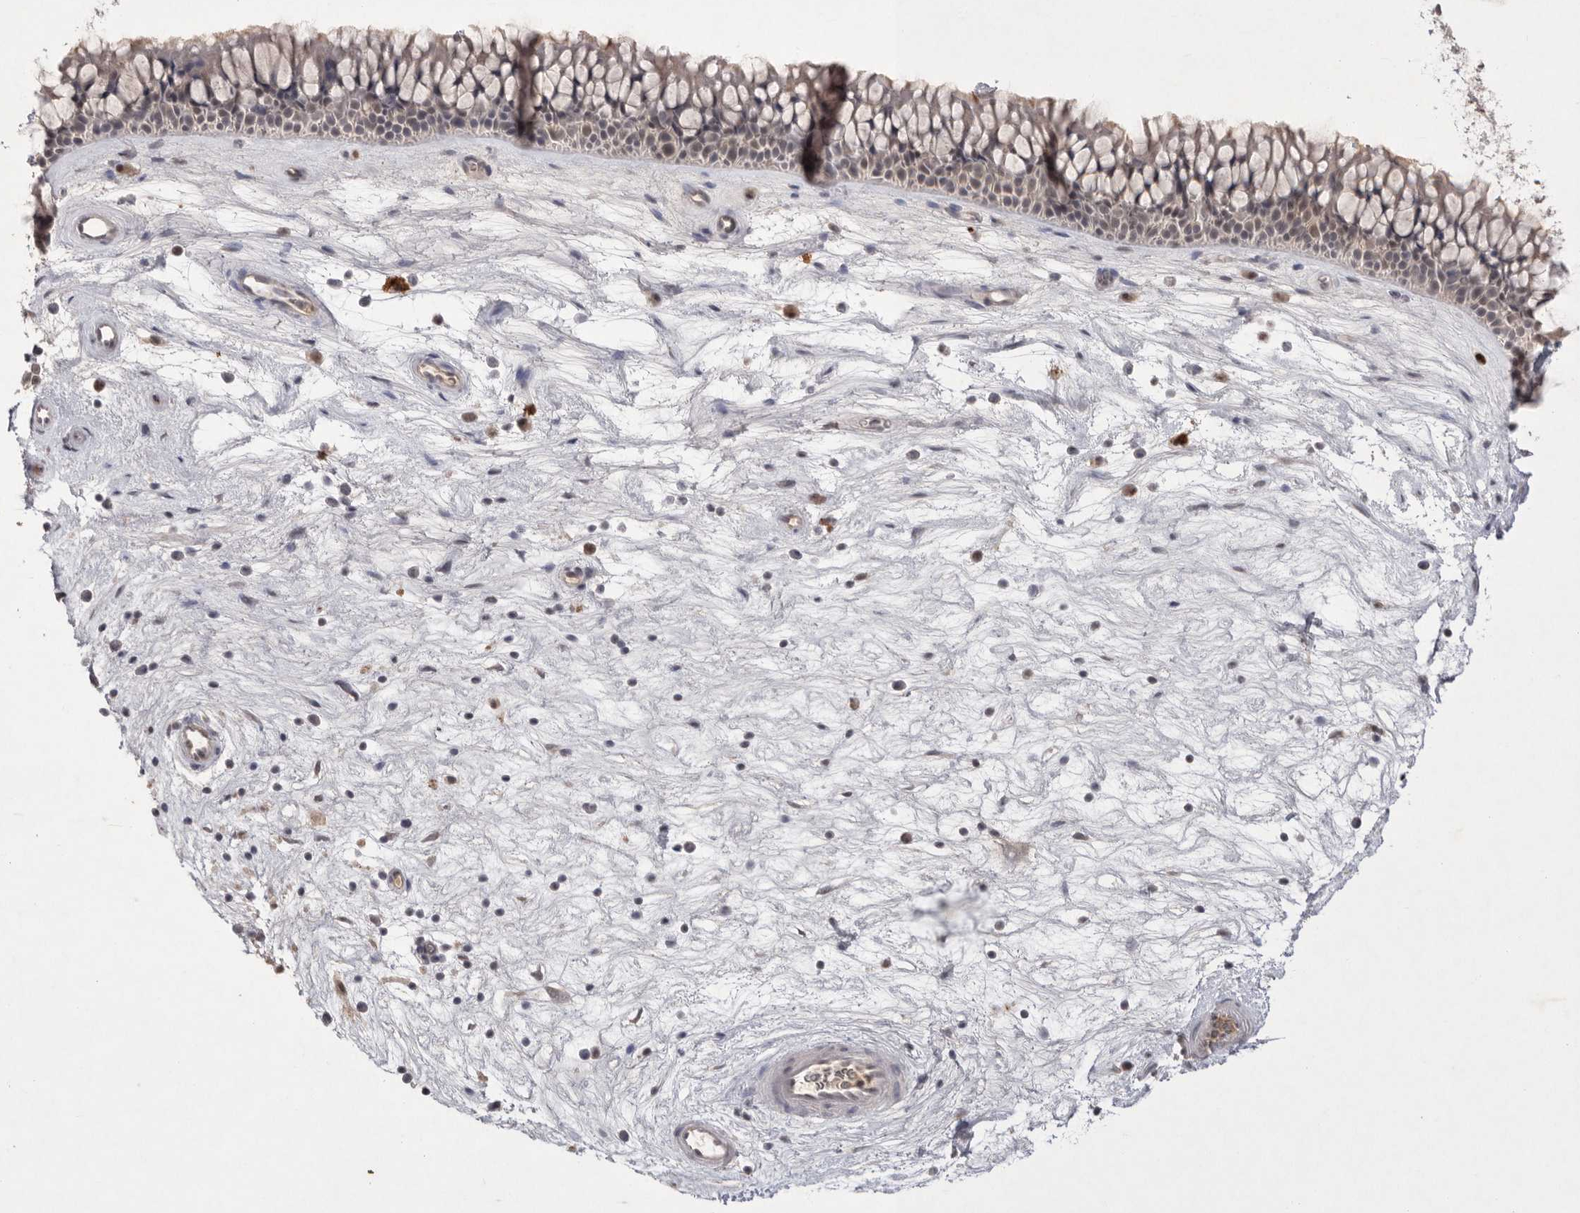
{"staining": {"intensity": "weak", "quantity": ">75%", "location": "cytoplasmic/membranous"}, "tissue": "nasopharynx", "cell_type": "Respiratory epithelial cells", "image_type": "normal", "snomed": [{"axis": "morphology", "description": "Normal tissue, NOS"}, {"axis": "topography", "description": "Nasopharynx"}], "caption": "Immunohistochemical staining of normal nasopharynx reveals low levels of weak cytoplasmic/membranous staining in about >75% of respiratory epithelial cells.", "gene": "HUS1", "patient": {"sex": "male", "age": 64}}